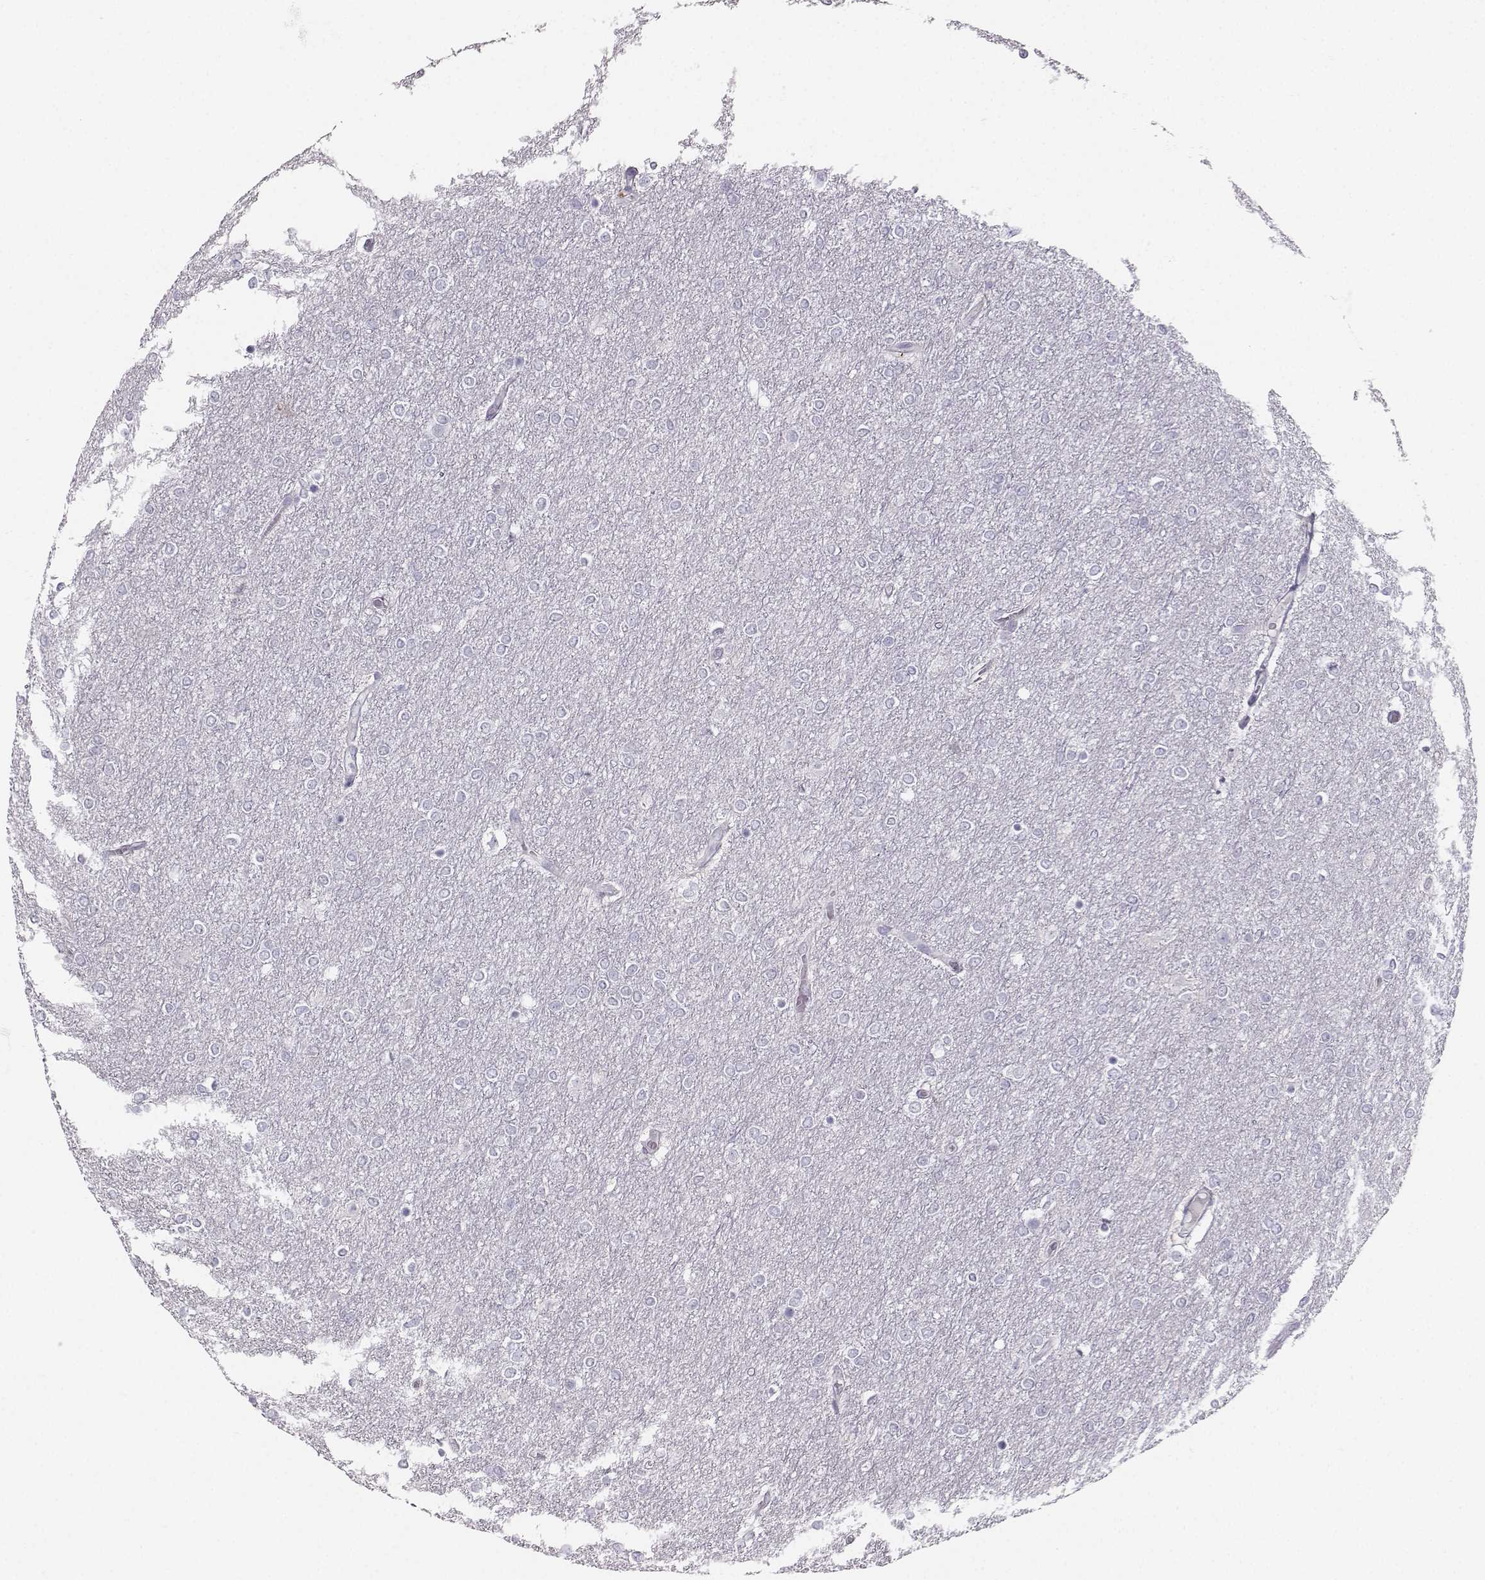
{"staining": {"intensity": "negative", "quantity": "none", "location": "none"}, "tissue": "glioma", "cell_type": "Tumor cells", "image_type": "cancer", "snomed": [{"axis": "morphology", "description": "Glioma, malignant, High grade"}, {"axis": "topography", "description": "Brain"}], "caption": "Glioma was stained to show a protein in brown. There is no significant positivity in tumor cells. (Brightfield microscopy of DAB immunohistochemistry (IHC) at high magnification).", "gene": "CASR", "patient": {"sex": "female", "age": 61}}